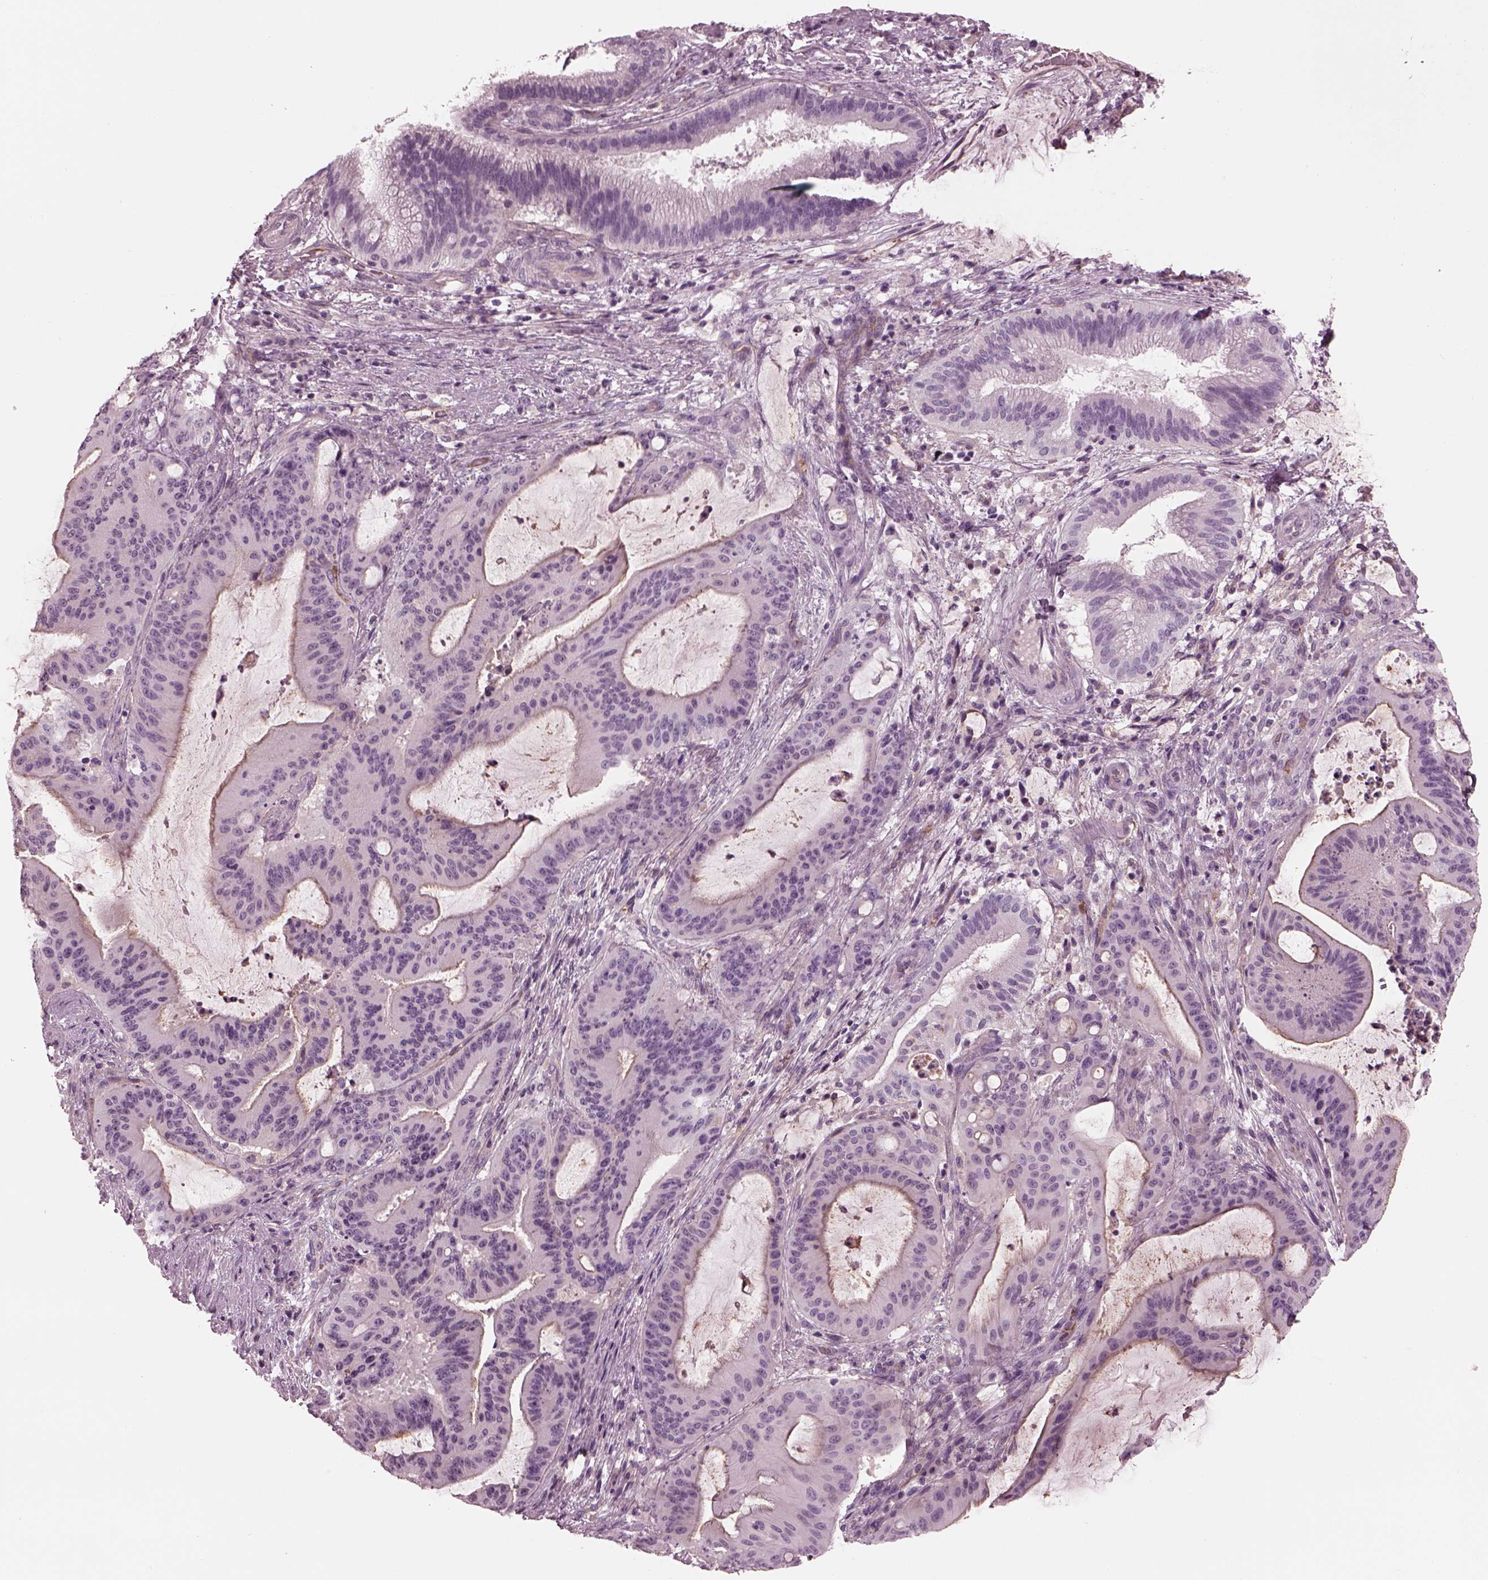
{"staining": {"intensity": "negative", "quantity": "none", "location": "none"}, "tissue": "liver cancer", "cell_type": "Tumor cells", "image_type": "cancer", "snomed": [{"axis": "morphology", "description": "Cholangiocarcinoma"}, {"axis": "topography", "description": "Liver"}], "caption": "An immunohistochemistry photomicrograph of liver cancer is shown. There is no staining in tumor cells of liver cancer.", "gene": "EIF4E1B", "patient": {"sex": "female", "age": 73}}